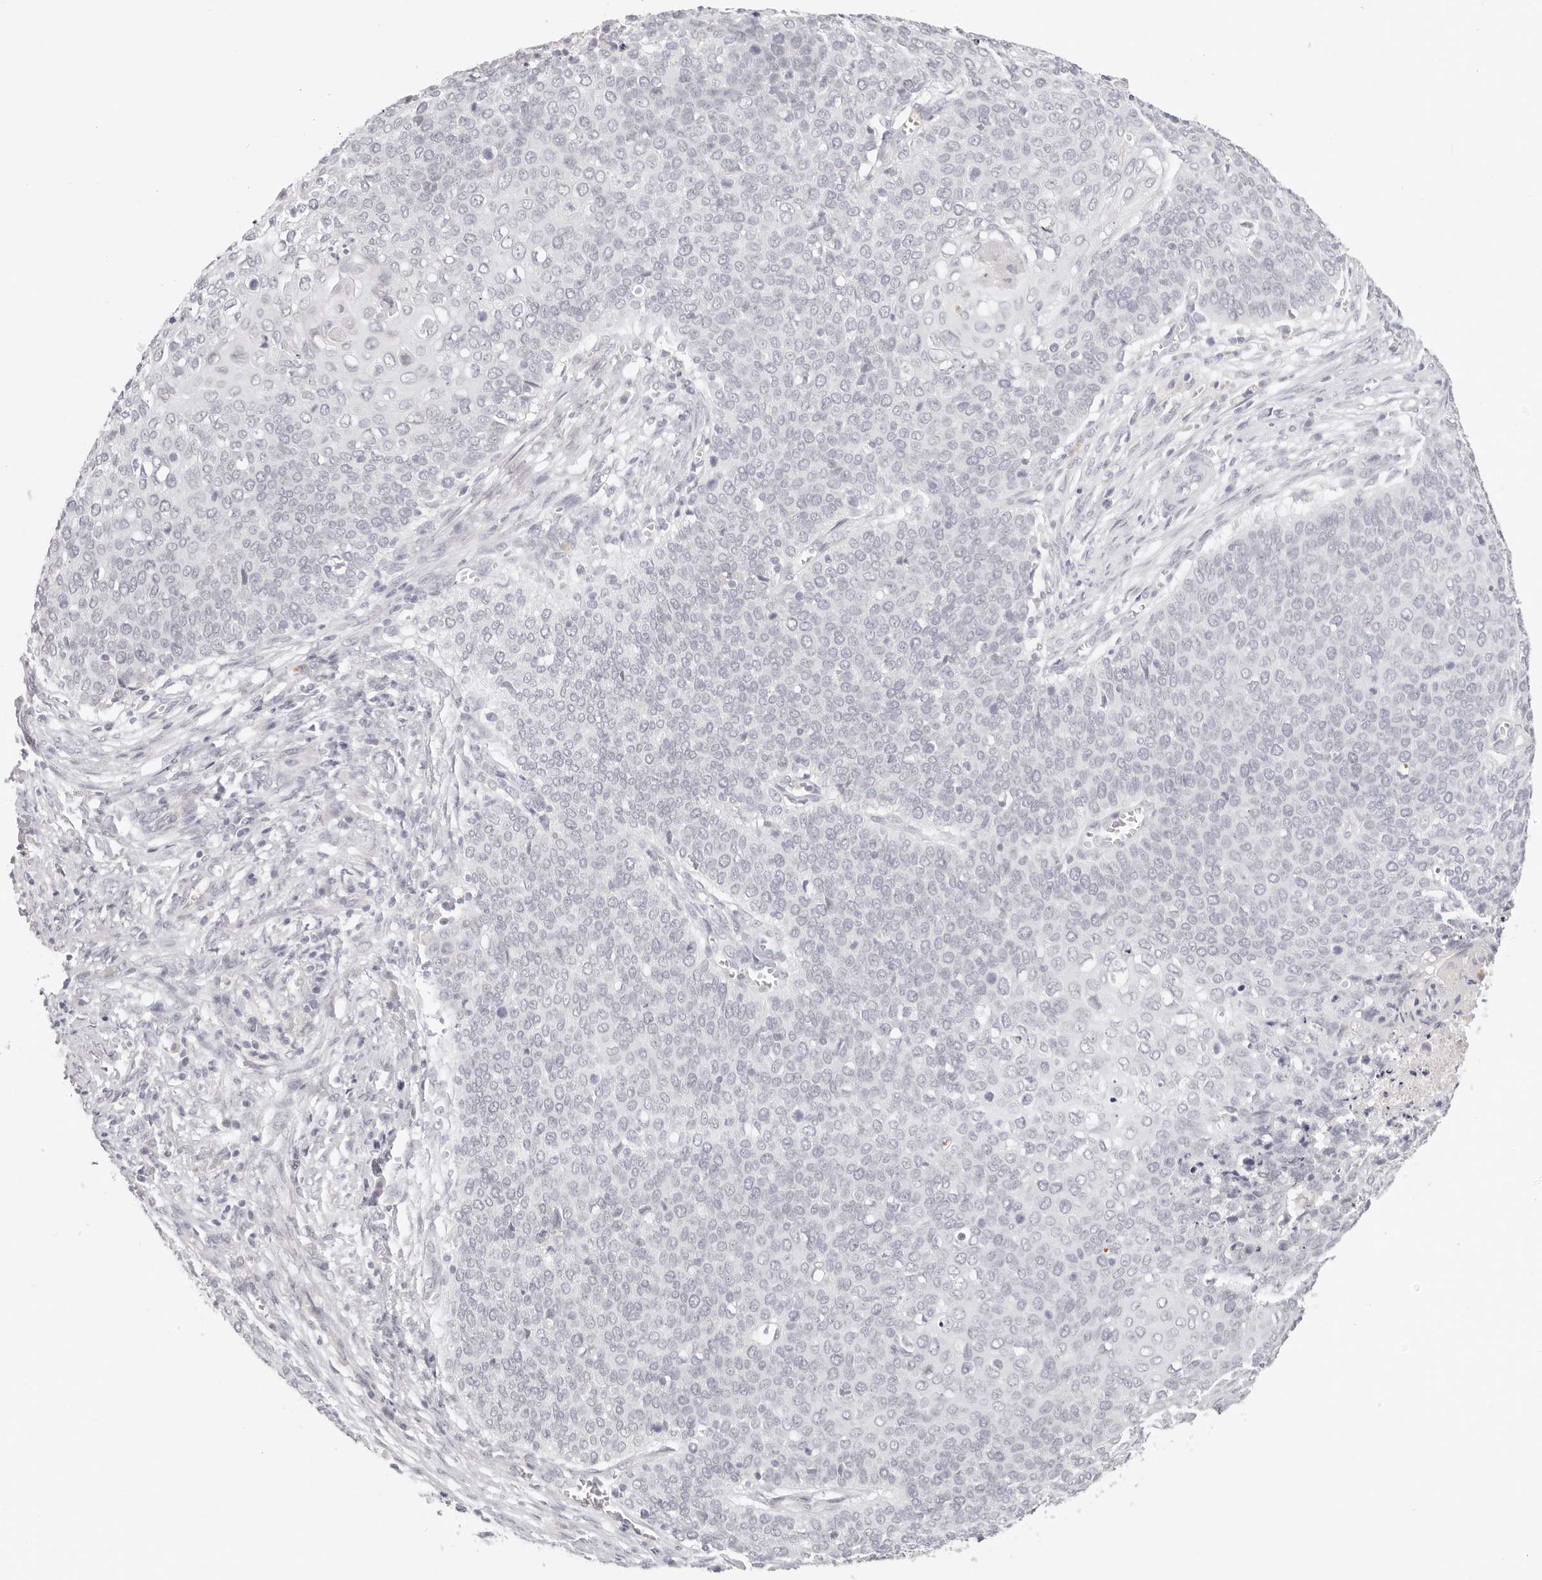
{"staining": {"intensity": "negative", "quantity": "none", "location": "none"}, "tissue": "cervical cancer", "cell_type": "Tumor cells", "image_type": "cancer", "snomed": [{"axis": "morphology", "description": "Squamous cell carcinoma, NOS"}, {"axis": "topography", "description": "Cervix"}], "caption": "This is a histopathology image of IHC staining of cervical squamous cell carcinoma, which shows no expression in tumor cells.", "gene": "ASCL1", "patient": {"sex": "female", "age": 39}}